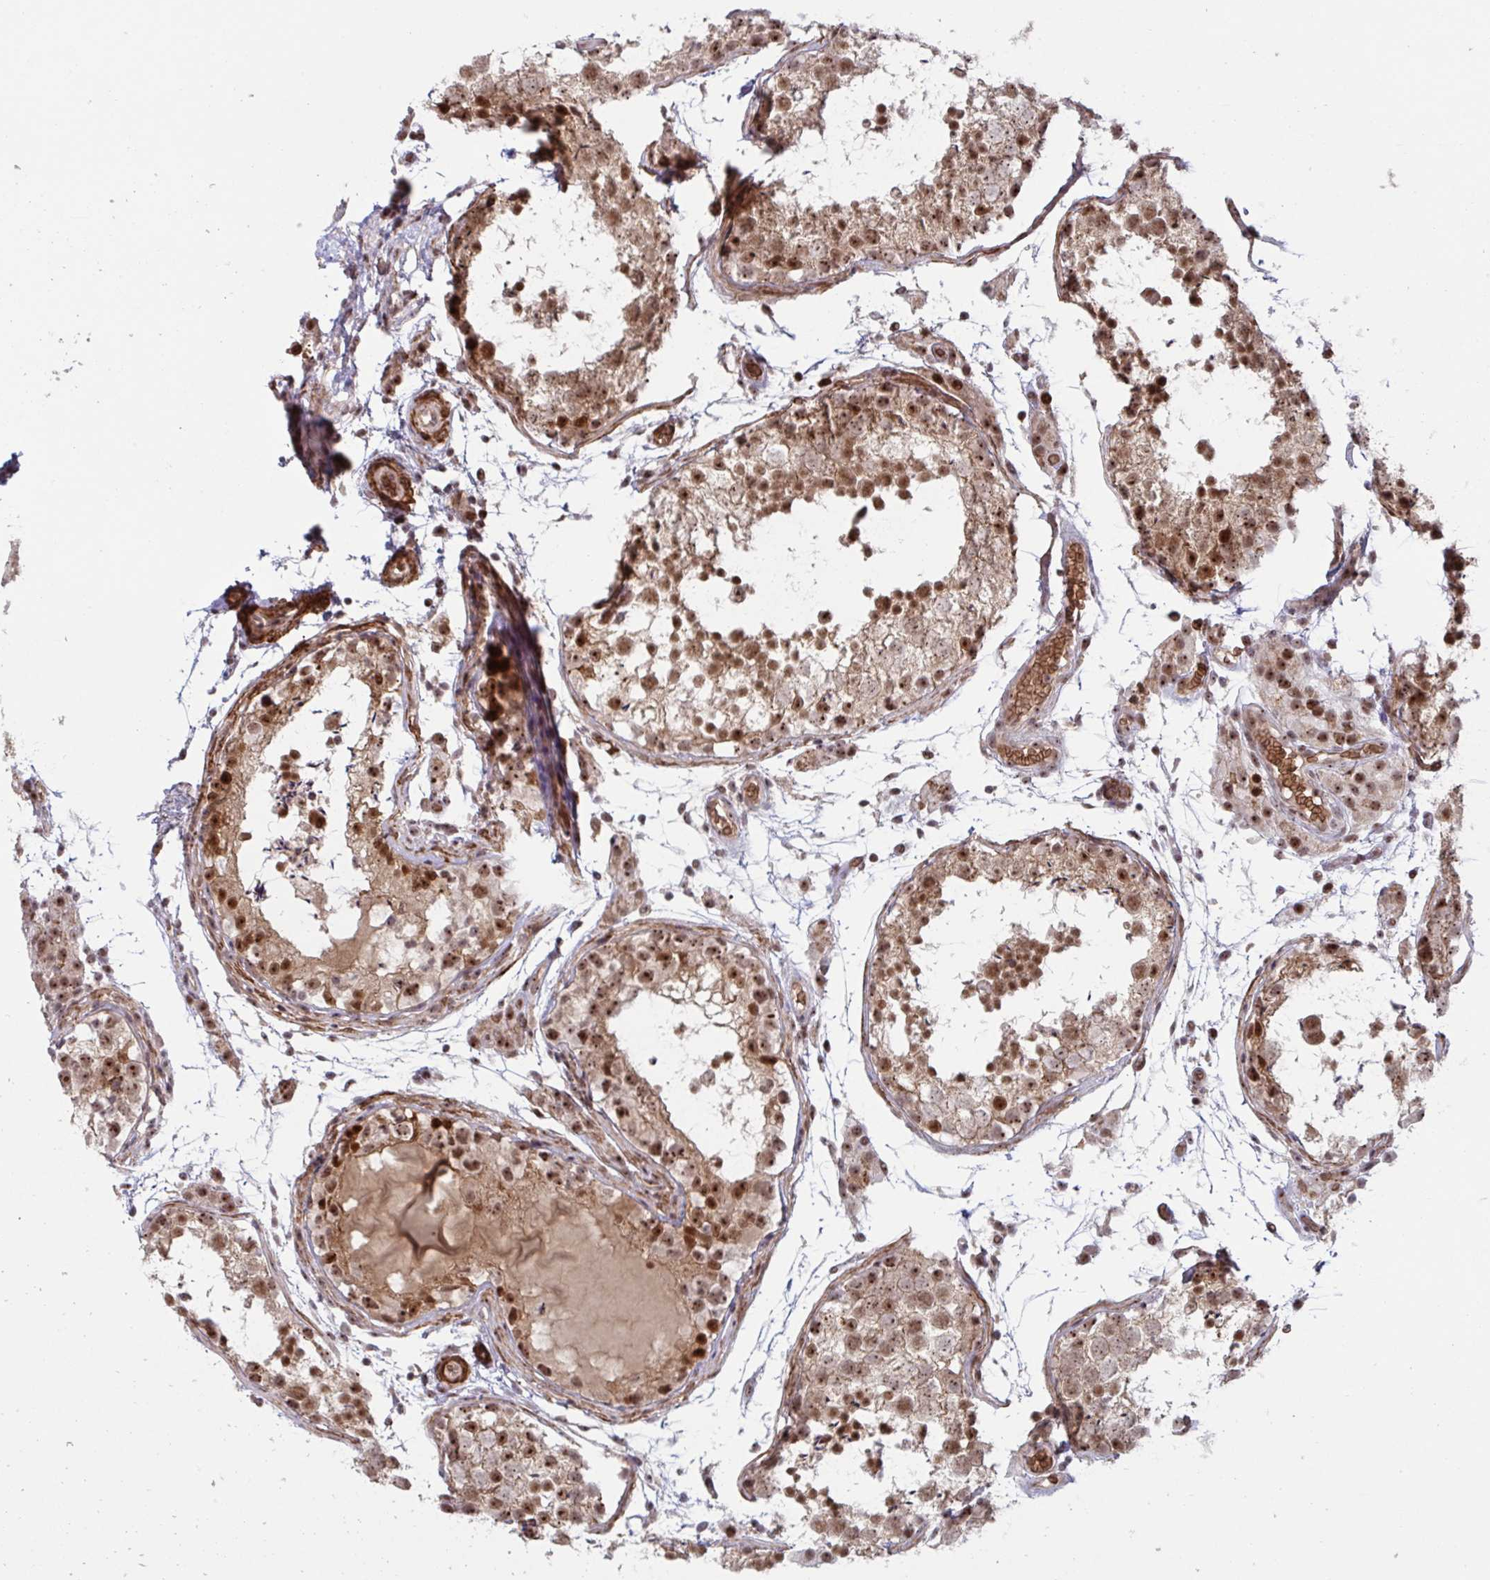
{"staining": {"intensity": "moderate", "quantity": ">75%", "location": "nuclear"}, "tissue": "testis", "cell_type": "Cells in seminiferous ducts", "image_type": "normal", "snomed": [{"axis": "morphology", "description": "Normal tissue, NOS"}, {"axis": "morphology", "description": "Seminoma, NOS"}, {"axis": "topography", "description": "Testis"}], "caption": "A brown stain shows moderate nuclear staining of a protein in cells in seminiferous ducts of unremarkable testis. (DAB IHC with brightfield microscopy, high magnification).", "gene": "NLRP13", "patient": {"sex": "male", "age": 29}}